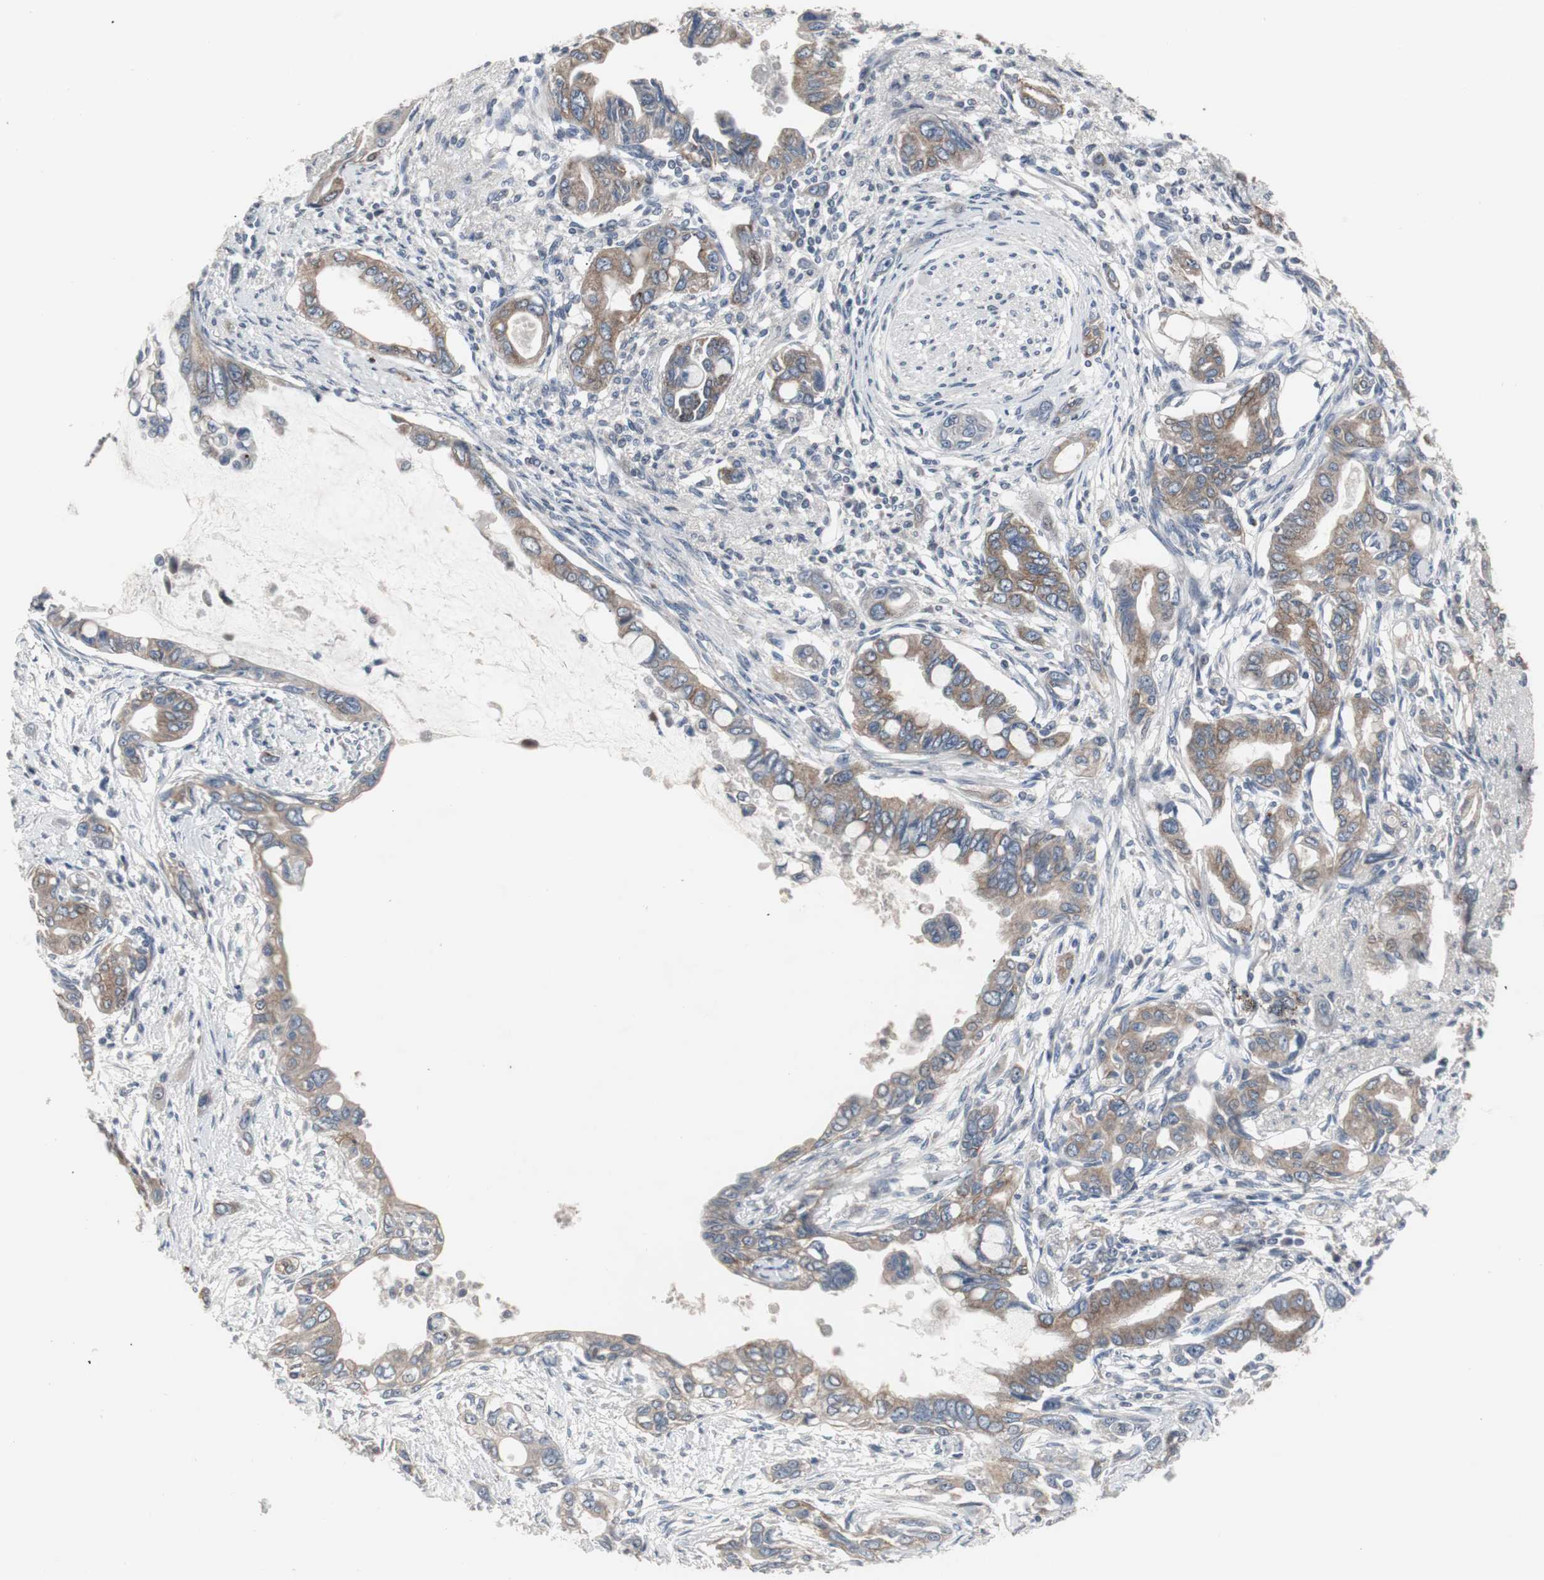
{"staining": {"intensity": "moderate", "quantity": ">75%", "location": "cytoplasmic/membranous"}, "tissue": "pancreatic cancer", "cell_type": "Tumor cells", "image_type": "cancer", "snomed": [{"axis": "morphology", "description": "Adenocarcinoma, NOS"}, {"axis": "topography", "description": "Pancreas"}], "caption": "Brown immunohistochemical staining in adenocarcinoma (pancreatic) demonstrates moderate cytoplasmic/membranous positivity in about >75% of tumor cells. Immunohistochemistry stains the protein in brown and the nuclei are stained blue.", "gene": "ACAA1", "patient": {"sex": "female", "age": 60}}